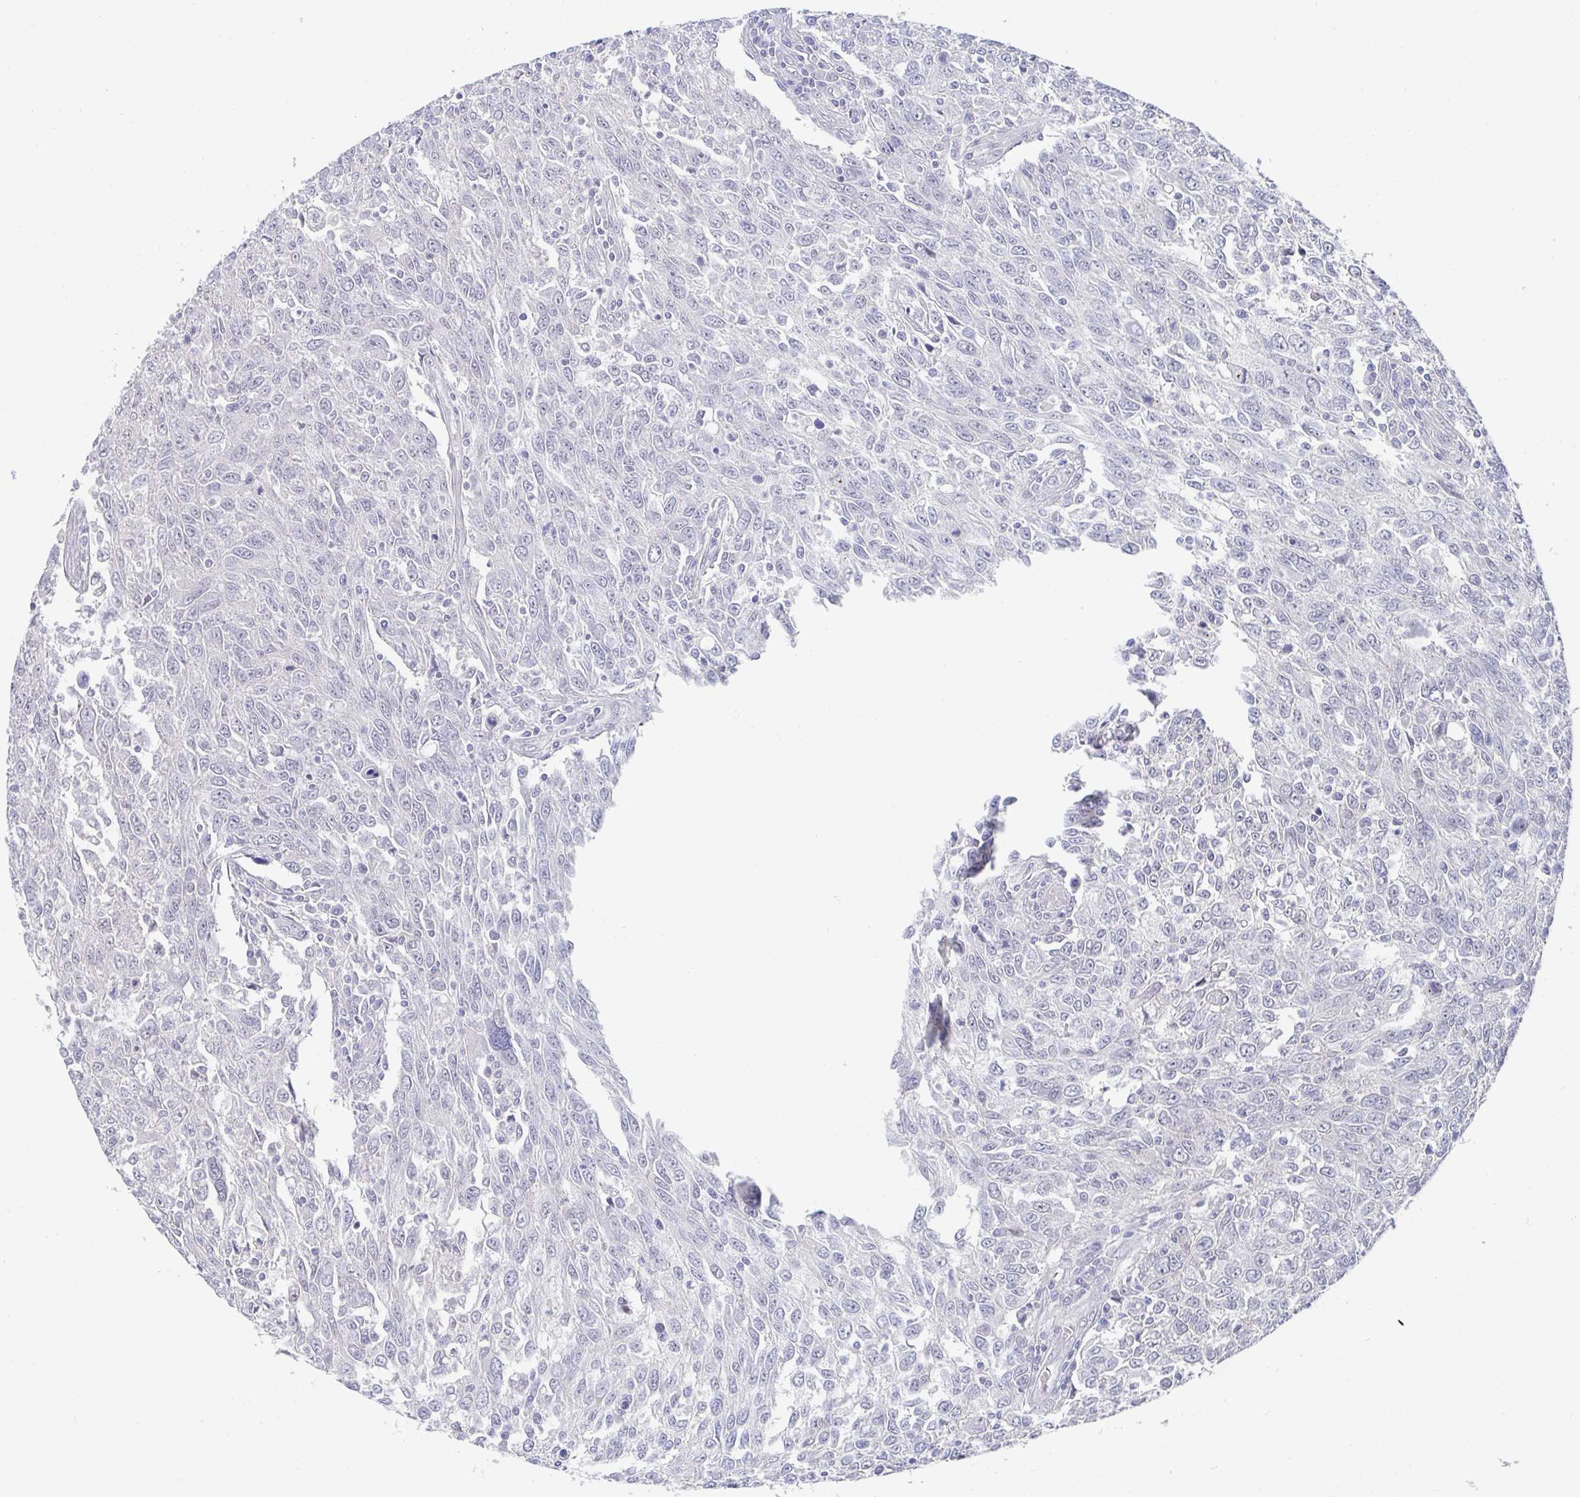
{"staining": {"intensity": "negative", "quantity": "none", "location": "none"}, "tissue": "breast cancer", "cell_type": "Tumor cells", "image_type": "cancer", "snomed": [{"axis": "morphology", "description": "Duct carcinoma"}, {"axis": "topography", "description": "Breast"}], "caption": "DAB (3,3'-diaminobenzidine) immunohistochemical staining of human breast infiltrating ductal carcinoma shows no significant staining in tumor cells. Brightfield microscopy of immunohistochemistry (IHC) stained with DAB (3,3'-diaminobenzidine) (brown) and hematoxylin (blue), captured at high magnification.", "gene": "FAM156B", "patient": {"sex": "female", "age": 50}}